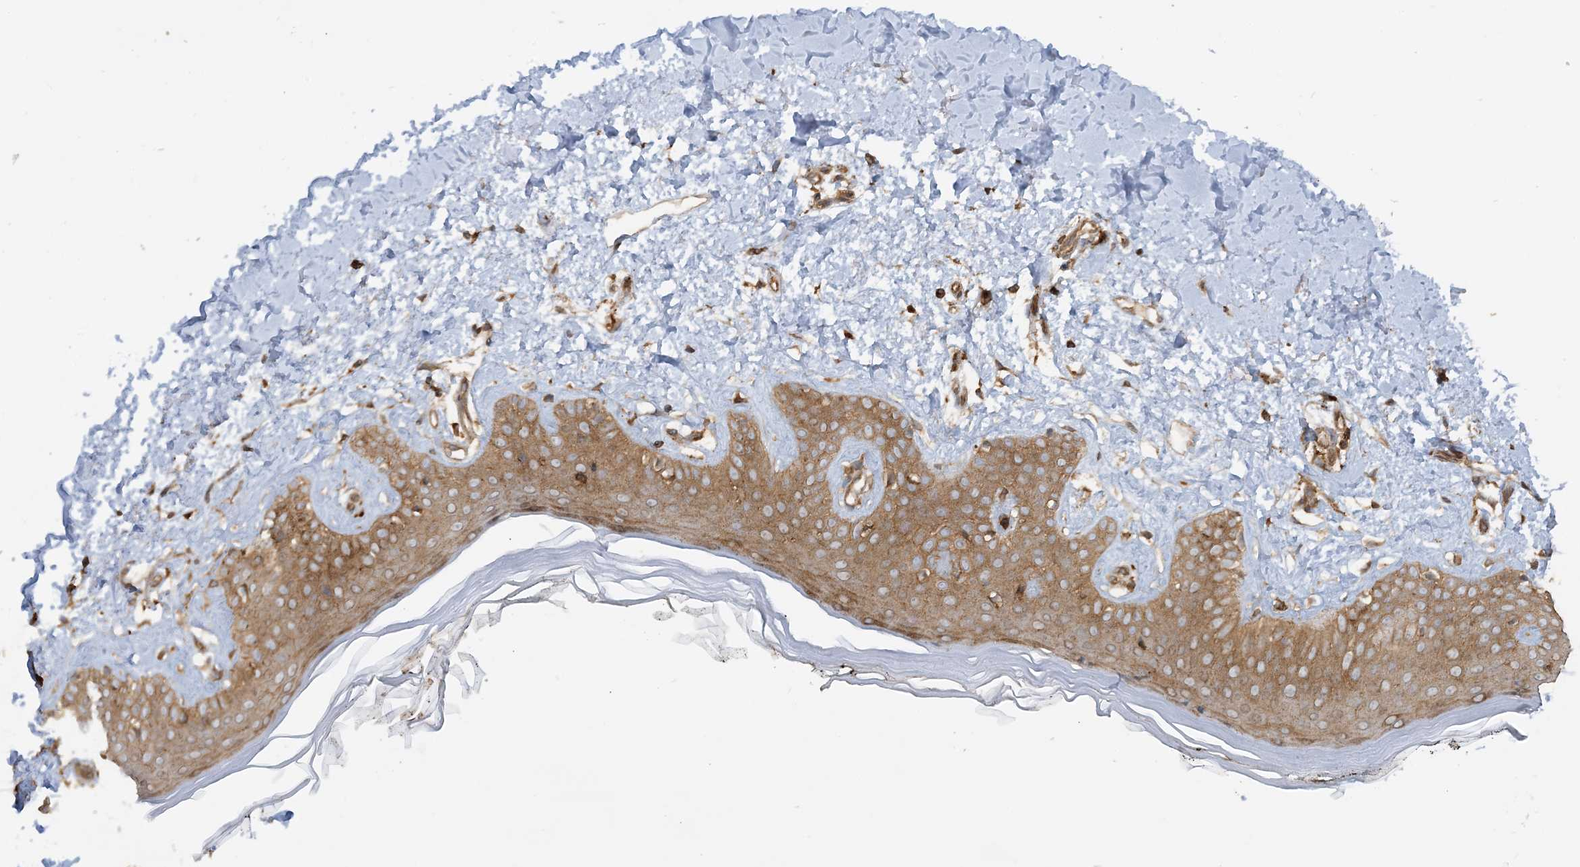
{"staining": {"intensity": "moderate", "quantity": ">75%", "location": "cytoplasmic/membranous"}, "tissue": "skin", "cell_type": "Fibroblasts", "image_type": "normal", "snomed": [{"axis": "morphology", "description": "Normal tissue, NOS"}, {"axis": "topography", "description": "Skin"}], "caption": "IHC of normal skin reveals medium levels of moderate cytoplasmic/membranous staining in about >75% of fibroblasts.", "gene": "STAM2", "patient": {"sex": "female", "age": 64}}